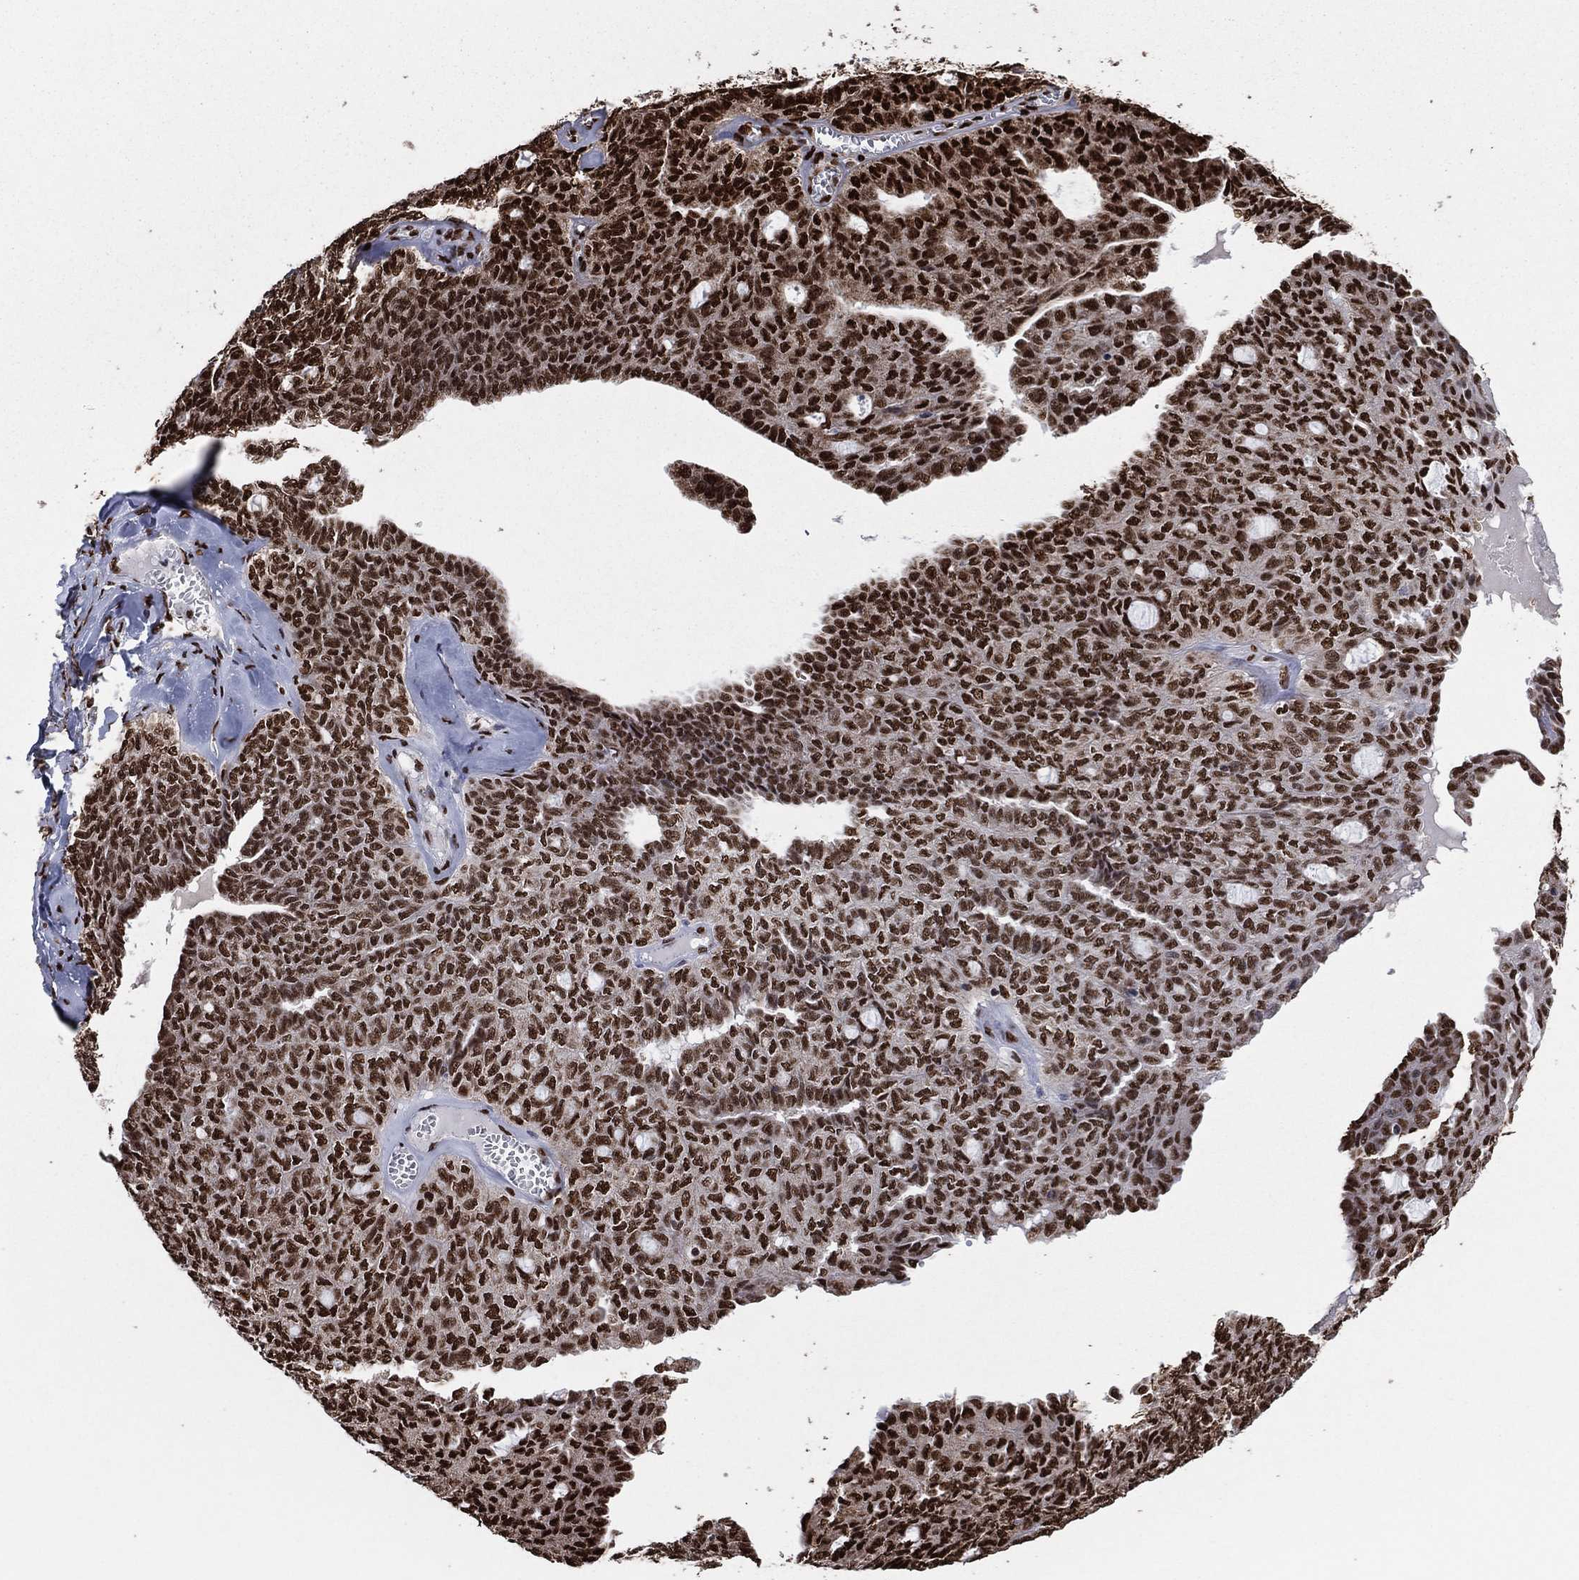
{"staining": {"intensity": "strong", "quantity": ">75%", "location": "nuclear"}, "tissue": "ovarian cancer", "cell_type": "Tumor cells", "image_type": "cancer", "snomed": [{"axis": "morphology", "description": "Cystadenocarcinoma, serous, NOS"}, {"axis": "topography", "description": "Ovary"}], "caption": "Ovarian cancer (serous cystadenocarcinoma) tissue exhibits strong nuclear expression in approximately >75% of tumor cells", "gene": "TP53BP1", "patient": {"sex": "female", "age": 71}}